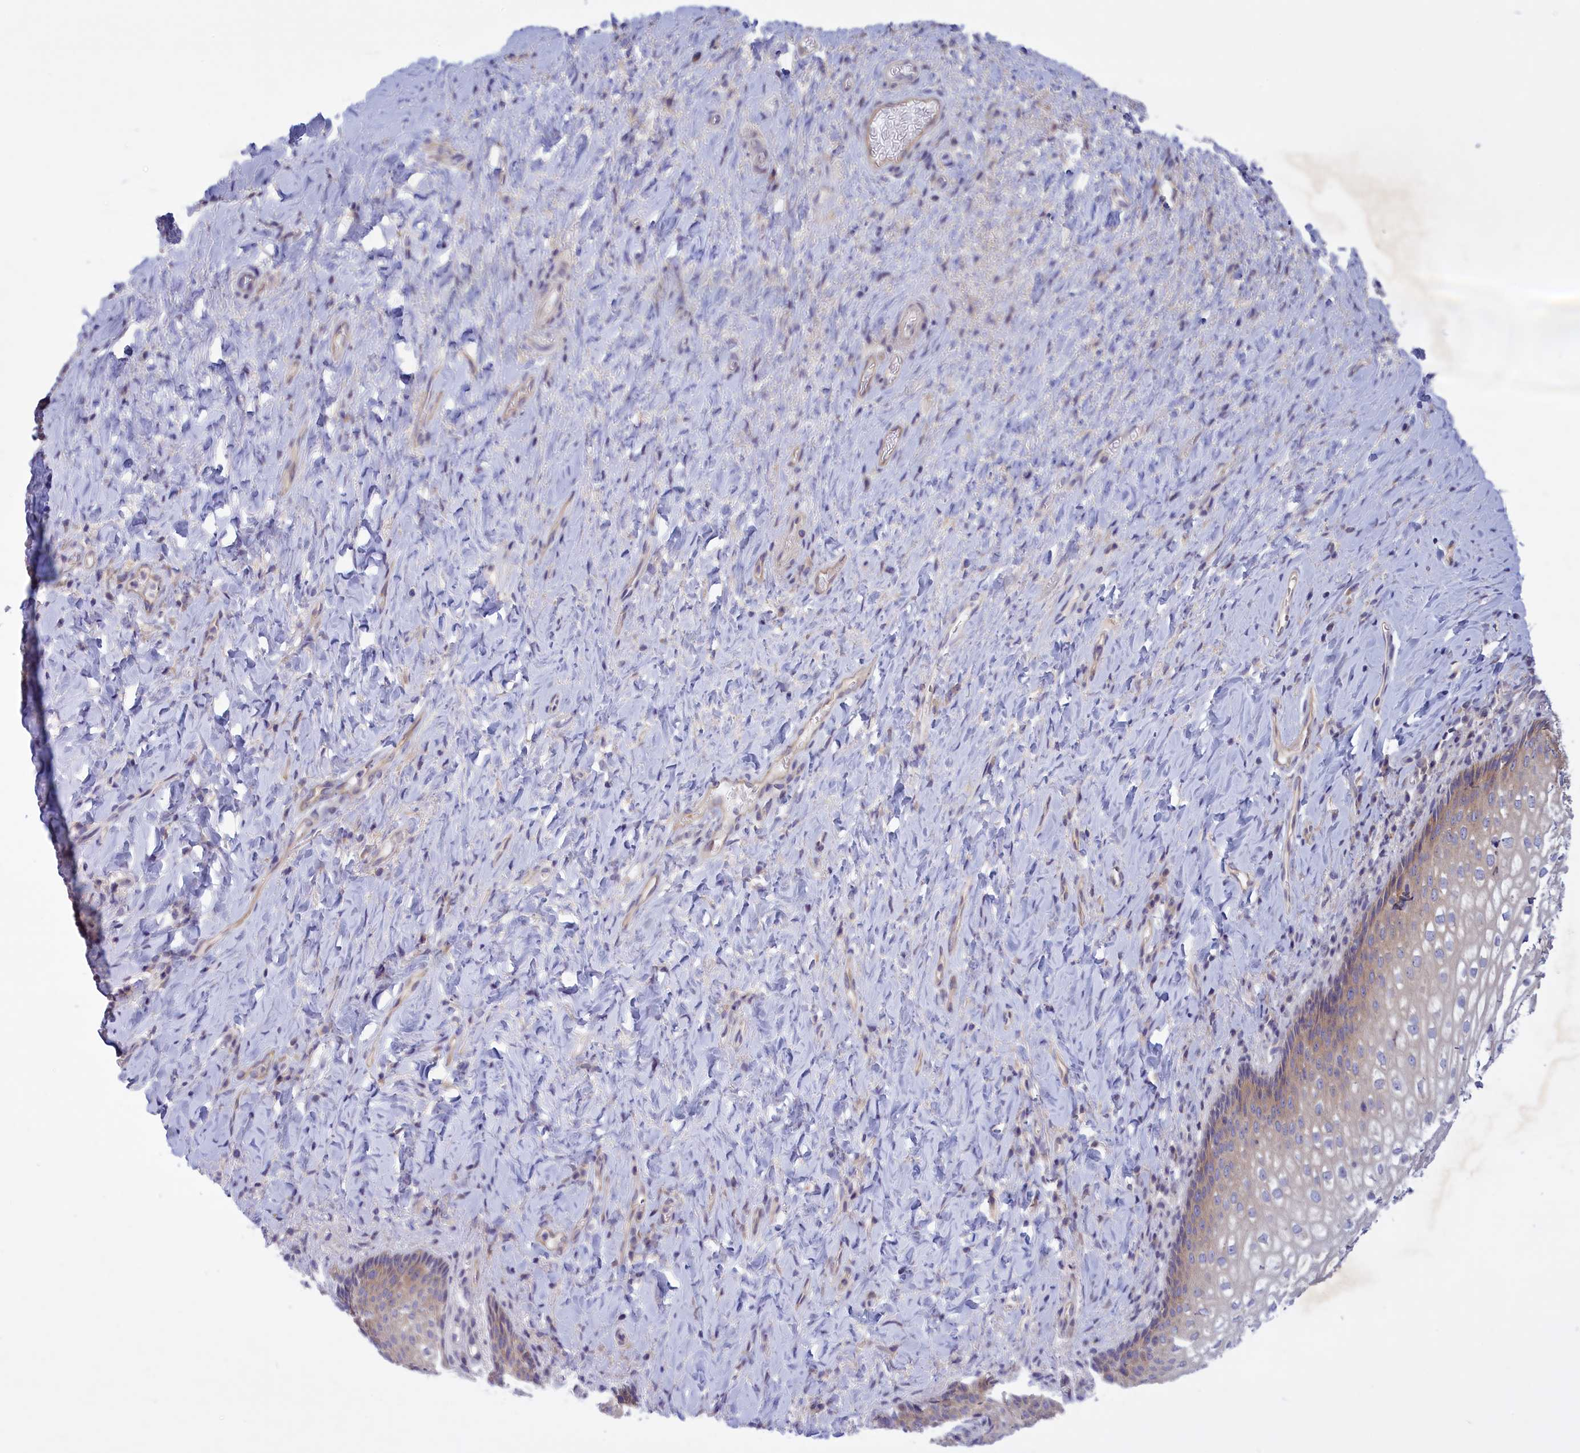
{"staining": {"intensity": "weak", "quantity": "<25%", "location": "cytoplasmic/membranous"}, "tissue": "vagina", "cell_type": "Squamous epithelial cells", "image_type": "normal", "snomed": [{"axis": "morphology", "description": "Normal tissue, NOS"}, {"axis": "topography", "description": "Vagina"}], "caption": "Micrograph shows no significant protein expression in squamous epithelial cells of benign vagina. (Stains: DAB IHC with hematoxylin counter stain, Microscopy: brightfield microscopy at high magnification).", "gene": "CORO2A", "patient": {"sex": "female", "age": 60}}